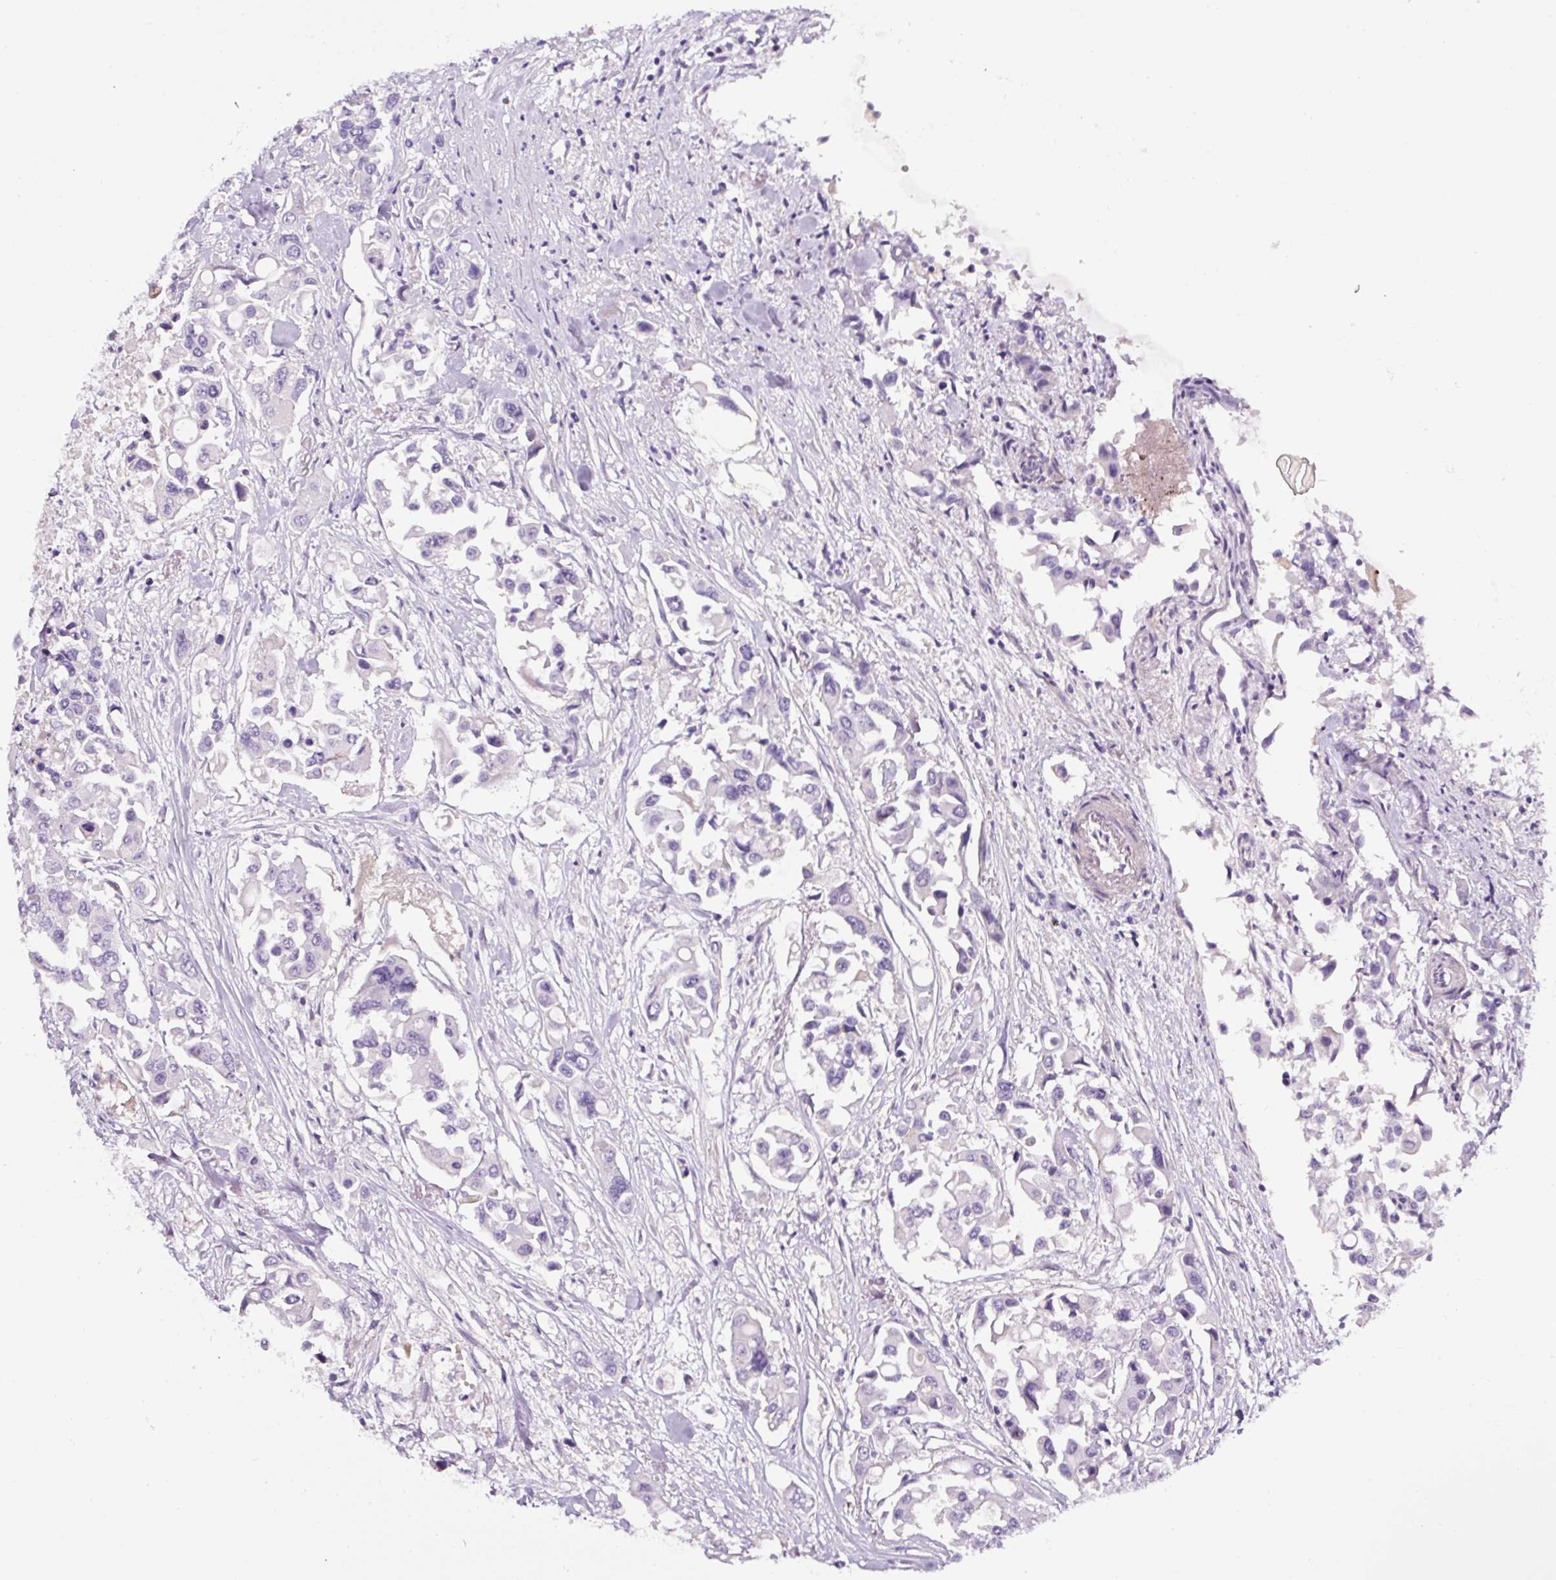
{"staining": {"intensity": "negative", "quantity": "none", "location": "none"}, "tissue": "colorectal cancer", "cell_type": "Tumor cells", "image_type": "cancer", "snomed": [{"axis": "morphology", "description": "Adenocarcinoma, NOS"}, {"axis": "topography", "description": "Colon"}], "caption": "Immunohistochemistry (IHC) of colorectal cancer (adenocarcinoma) reveals no staining in tumor cells. (IHC, brightfield microscopy, high magnification).", "gene": "OR14A2", "patient": {"sex": "male", "age": 77}}